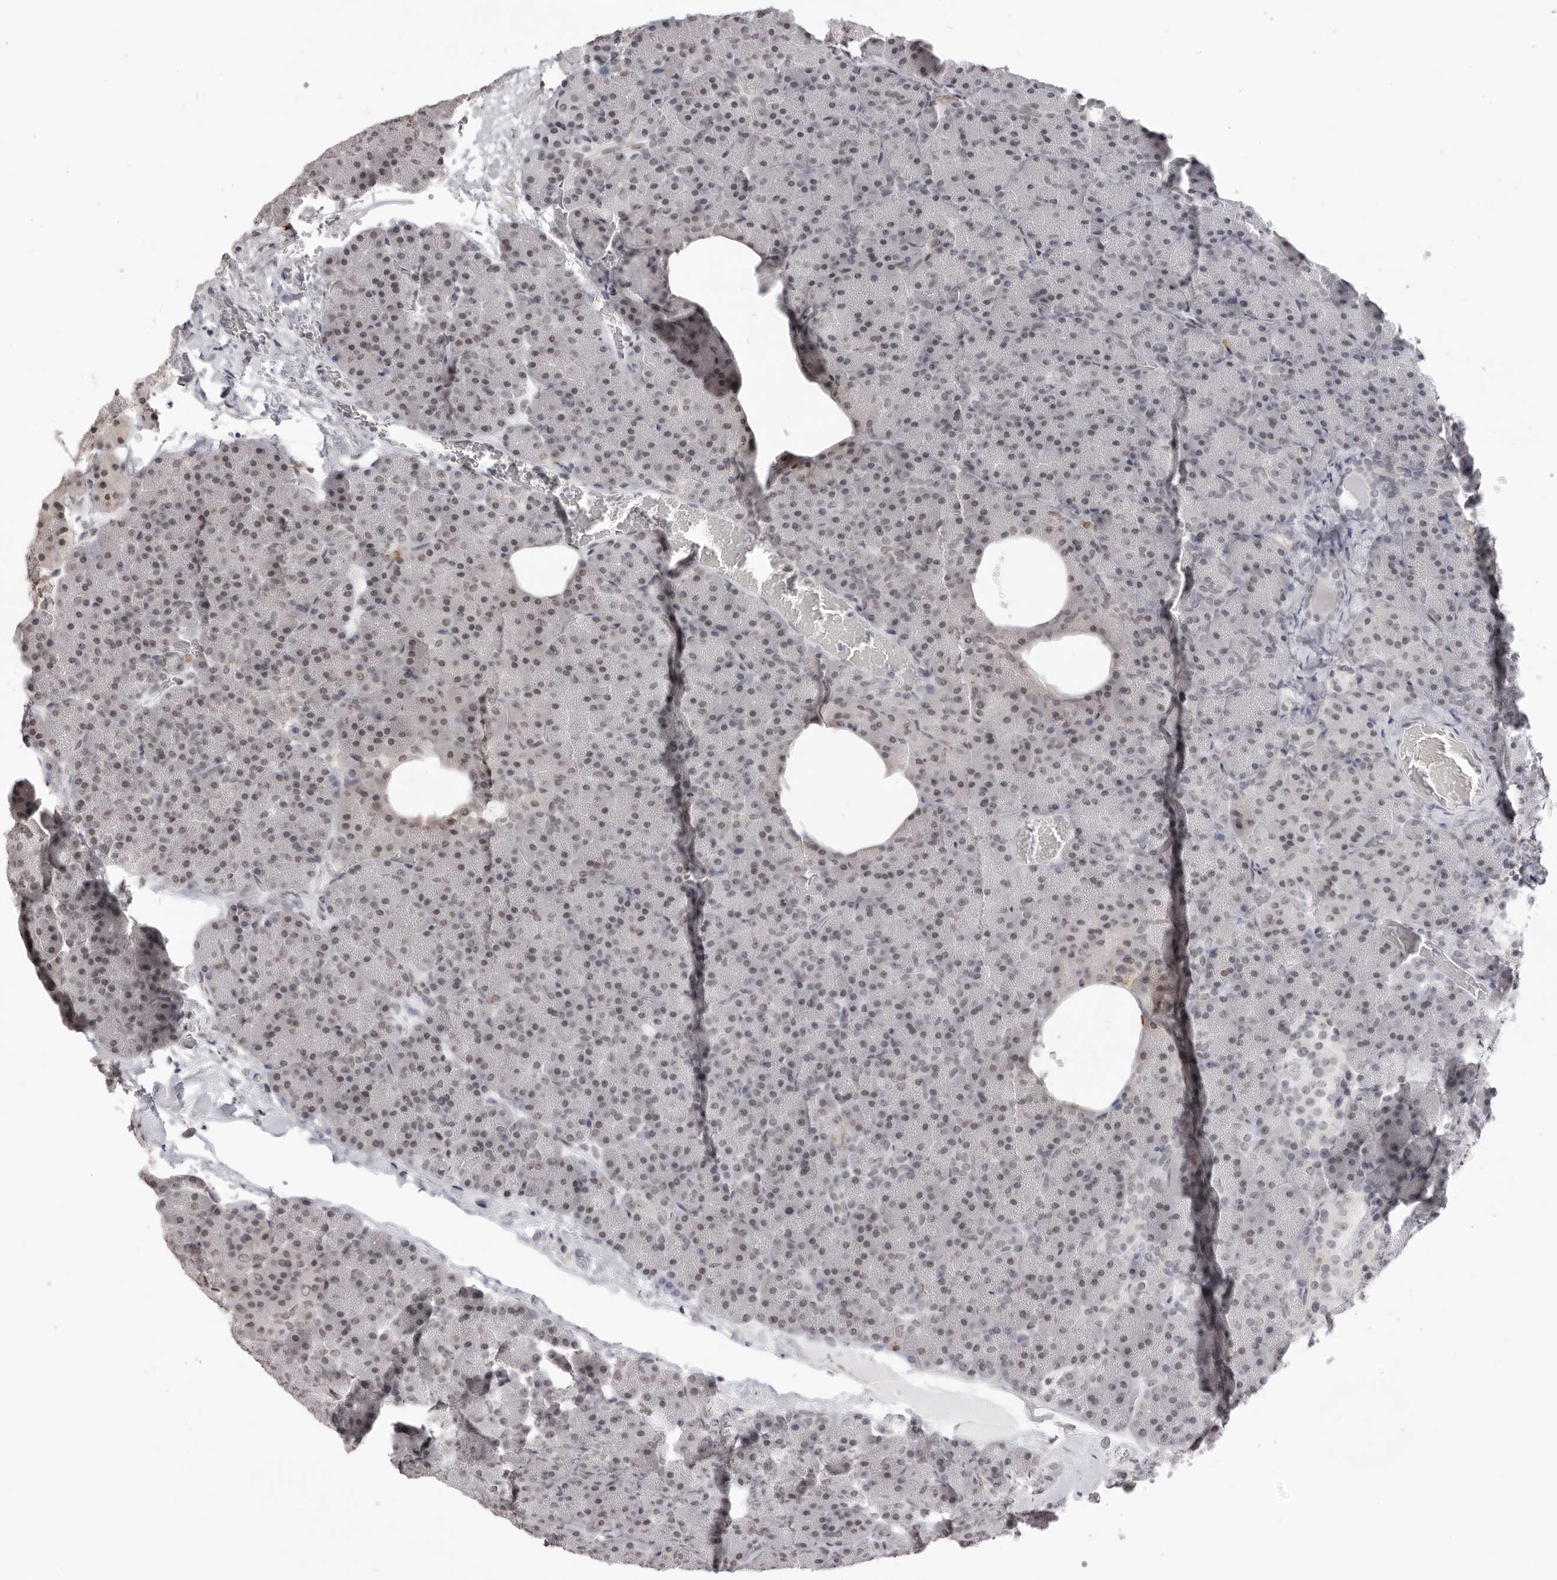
{"staining": {"intensity": "negative", "quantity": "none", "location": "none"}, "tissue": "pancreas", "cell_type": "Exocrine glandular cells", "image_type": "normal", "snomed": [{"axis": "morphology", "description": "Normal tissue, NOS"}, {"axis": "morphology", "description": "Carcinoid, malignant, NOS"}, {"axis": "topography", "description": "Pancreas"}], "caption": "High power microscopy micrograph of an IHC micrograph of normal pancreas, revealing no significant positivity in exocrine glandular cells.", "gene": "NTM", "patient": {"sex": "female", "age": 35}}